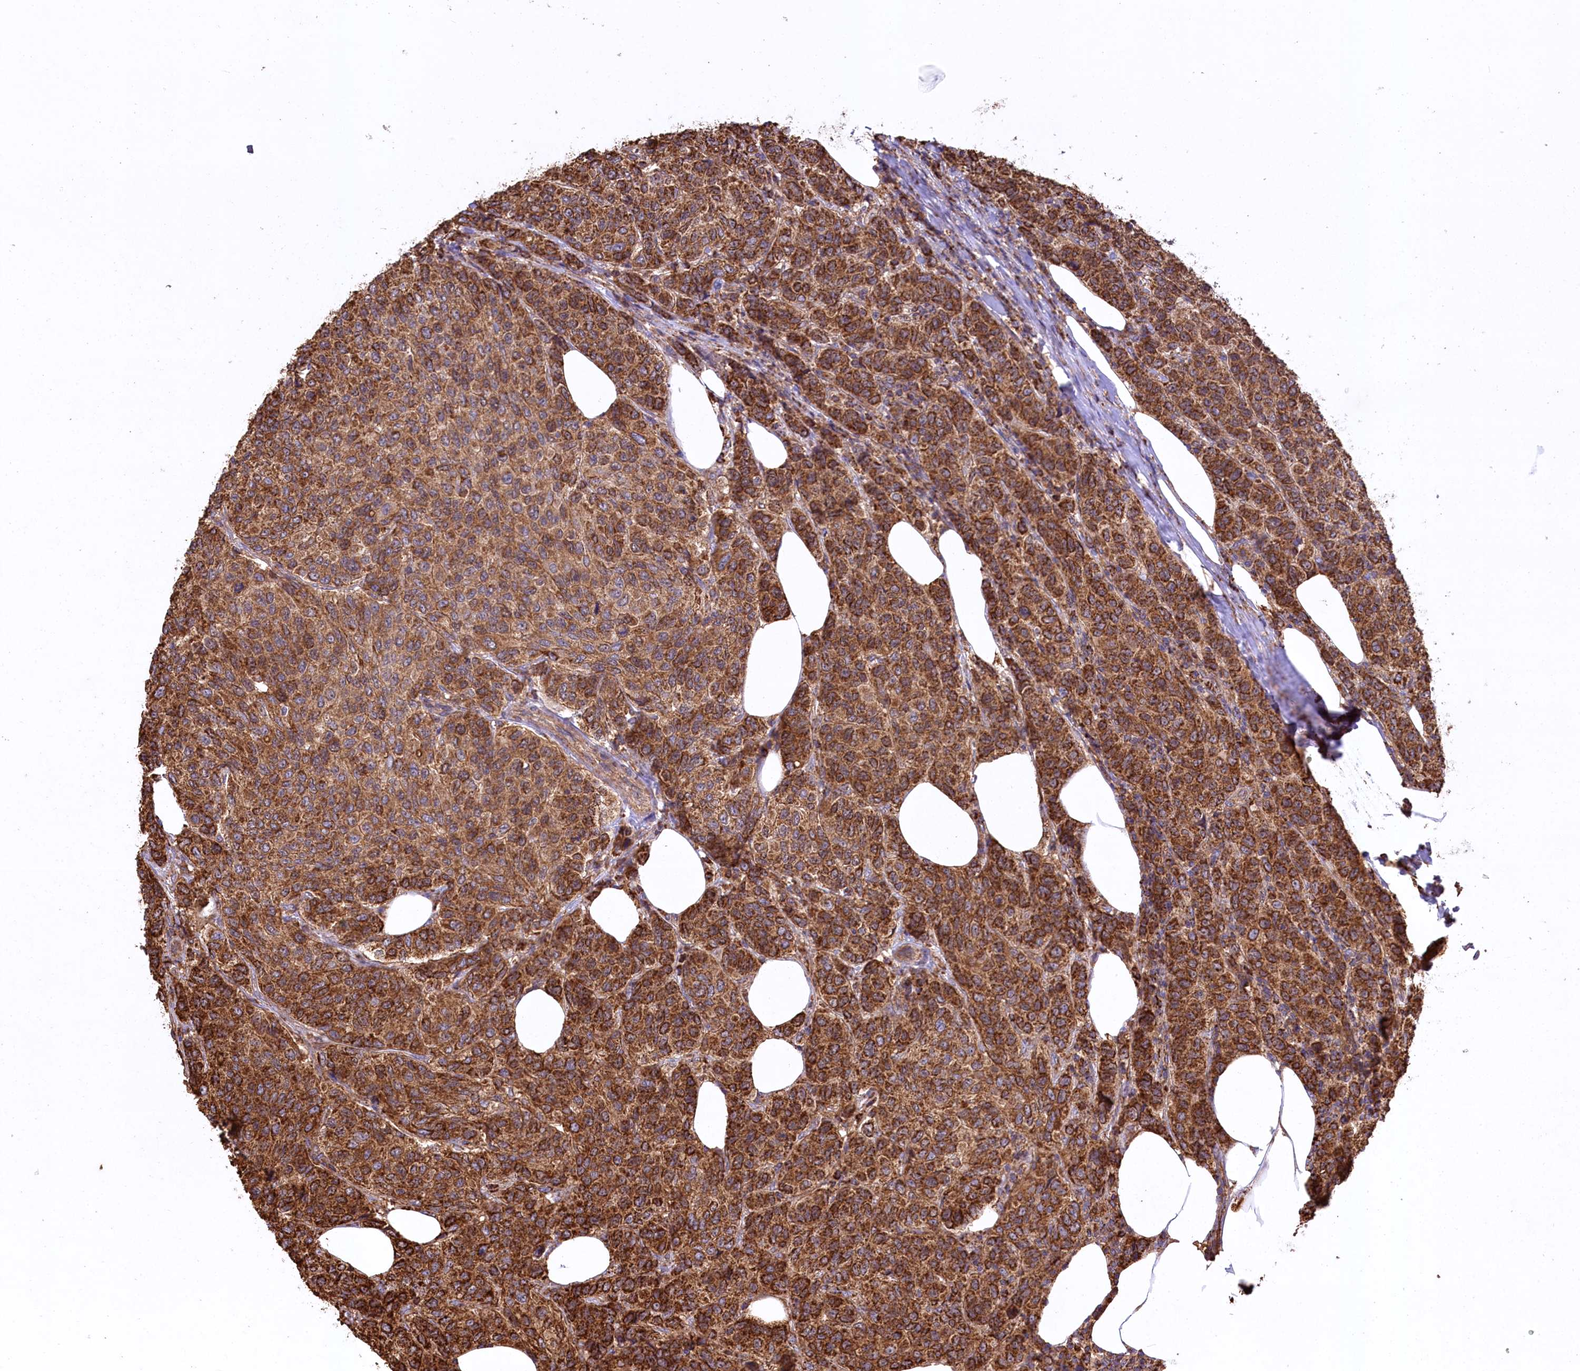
{"staining": {"intensity": "strong", "quantity": ">75%", "location": "cytoplasmic/membranous"}, "tissue": "breast cancer", "cell_type": "Tumor cells", "image_type": "cancer", "snomed": [{"axis": "morphology", "description": "Duct carcinoma"}, {"axis": "topography", "description": "Breast"}], "caption": "Breast intraductal carcinoma tissue exhibits strong cytoplasmic/membranous staining in about >75% of tumor cells", "gene": "CARD19", "patient": {"sex": "female", "age": 55}}